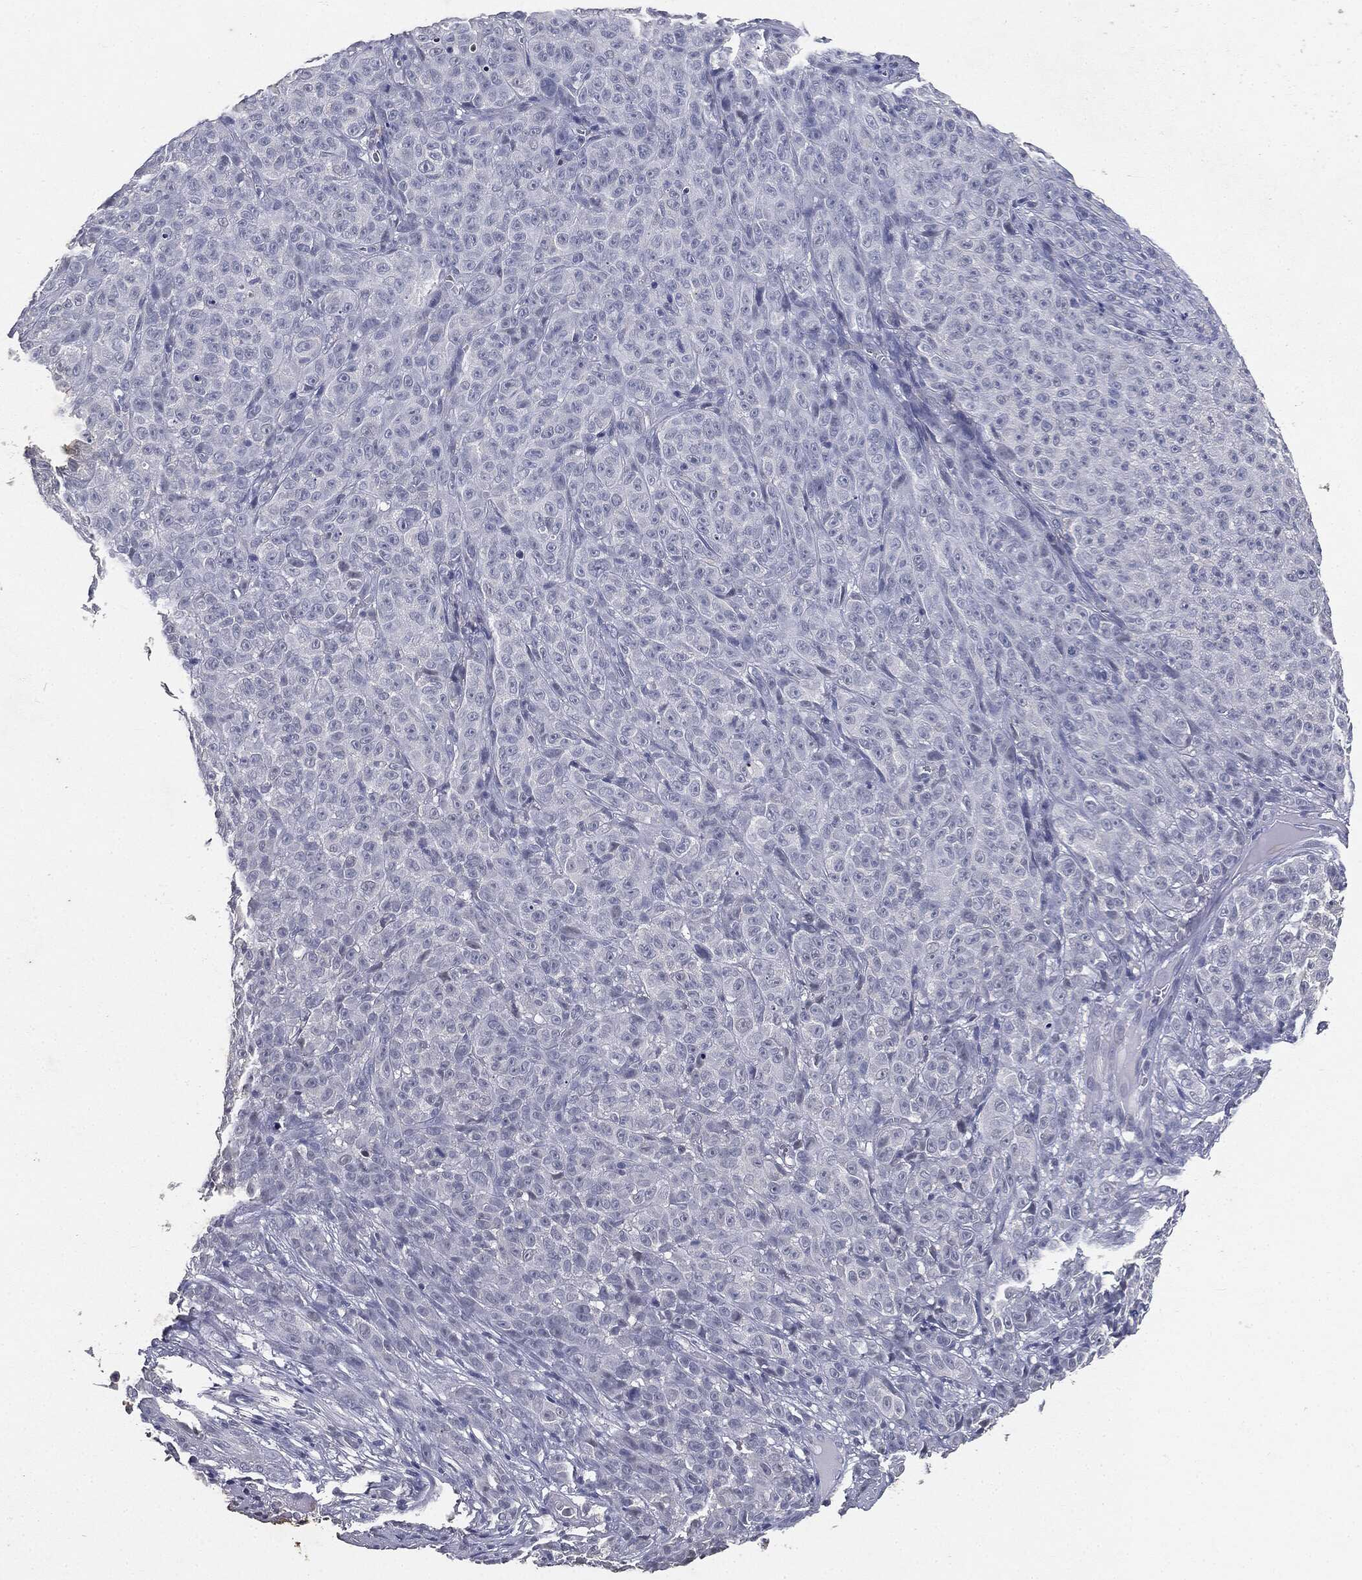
{"staining": {"intensity": "negative", "quantity": "none", "location": "none"}, "tissue": "melanoma", "cell_type": "Tumor cells", "image_type": "cancer", "snomed": [{"axis": "morphology", "description": "Malignant melanoma, NOS"}, {"axis": "topography", "description": "Skin"}], "caption": "A photomicrograph of human melanoma is negative for staining in tumor cells. Nuclei are stained in blue.", "gene": "SLC2A2", "patient": {"sex": "female", "age": 82}}